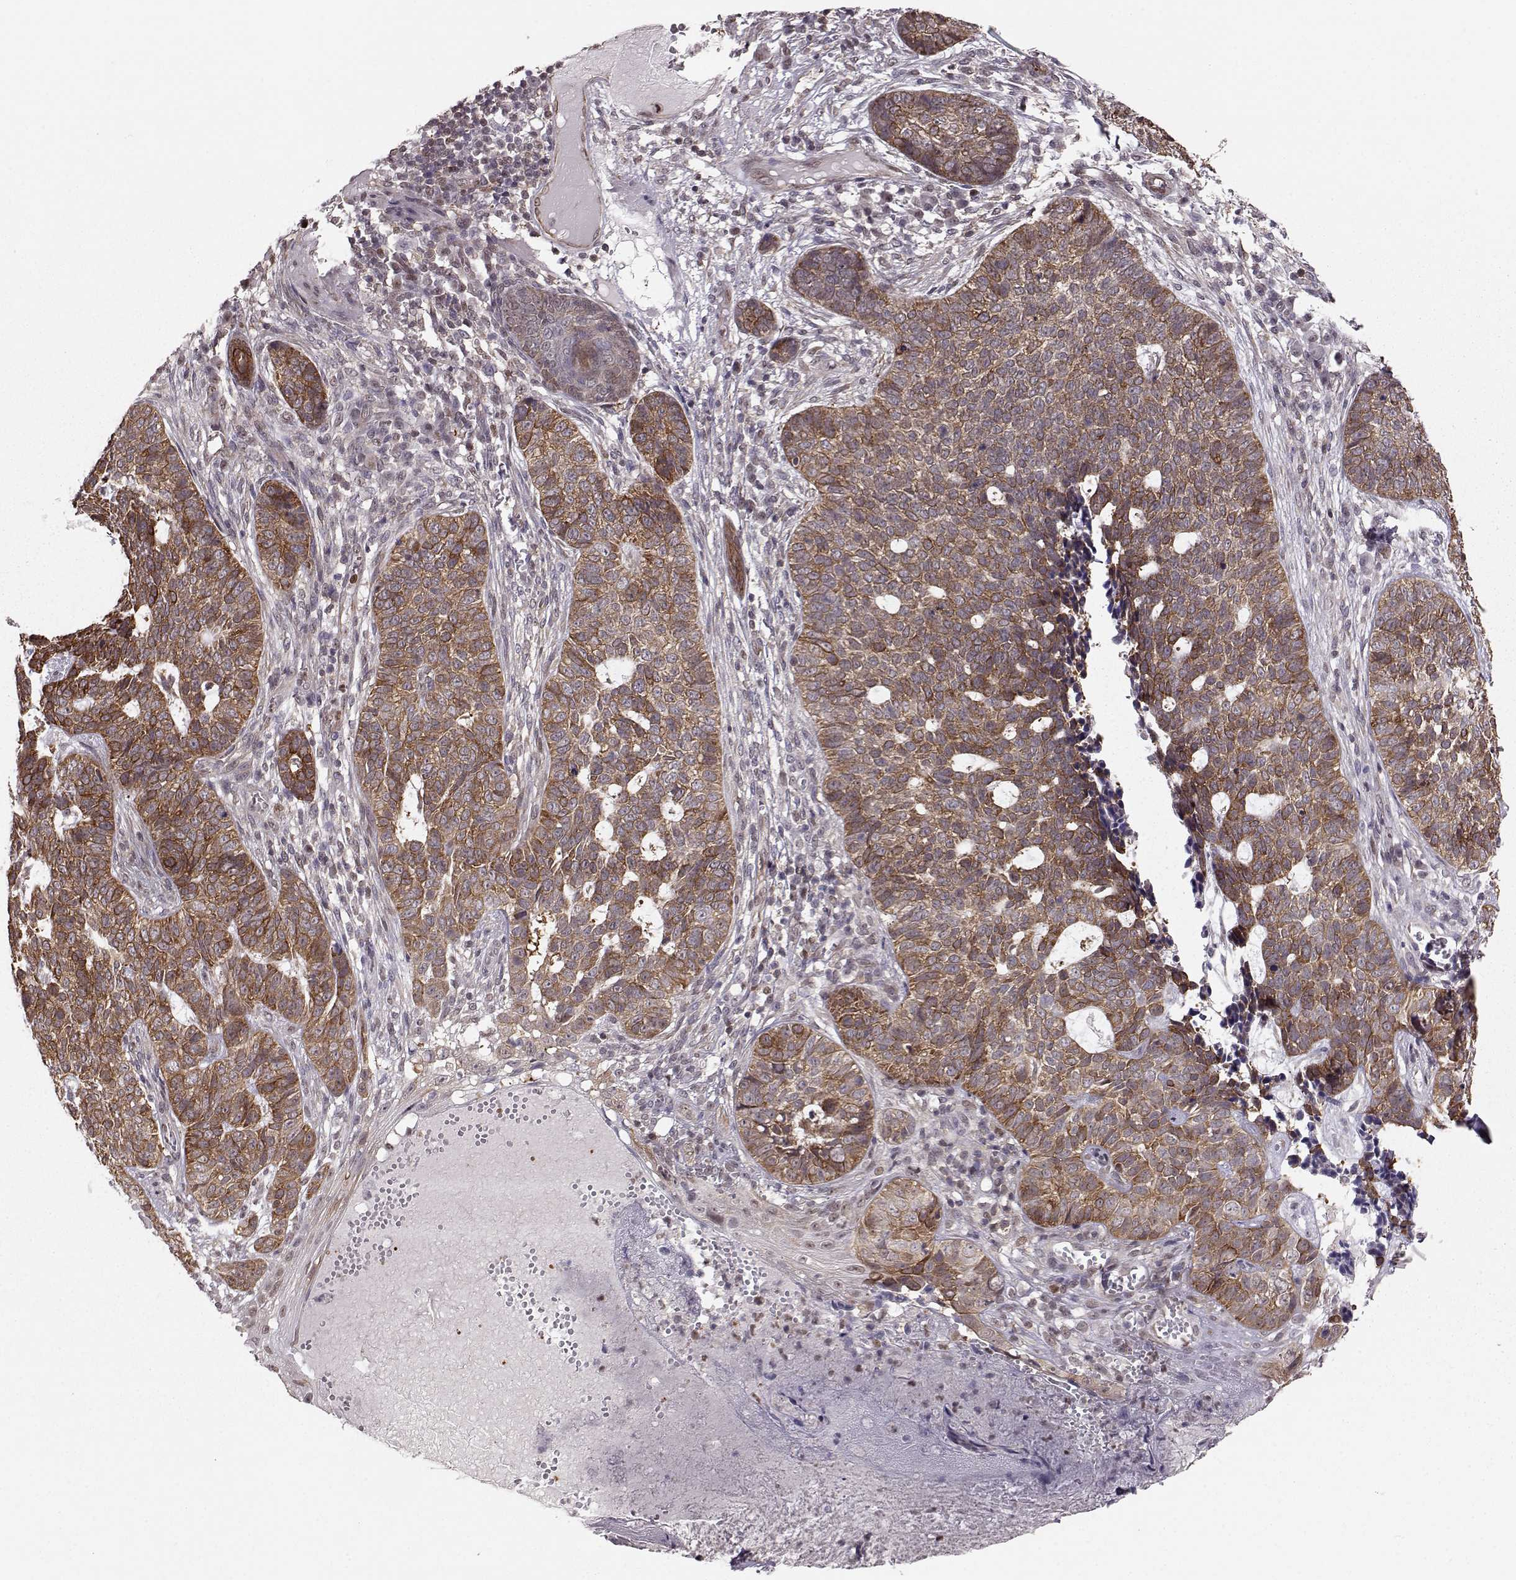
{"staining": {"intensity": "strong", "quantity": ">75%", "location": "cytoplasmic/membranous"}, "tissue": "skin cancer", "cell_type": "Tumor cells", "image_type": "cancer", "snomed": [{"axis": "morphology", "description": "Basal cell carcinoma"}, {"axis": "topography", "description": "Skin"}], "caption": "Human skin cancer stained for a protein (brown) exhibits strong cytoplasmic/membranous positive staining in about >75% of tumor cells.", "gene": "KLF6", "patient": {"sex": "female", "age": 69}}